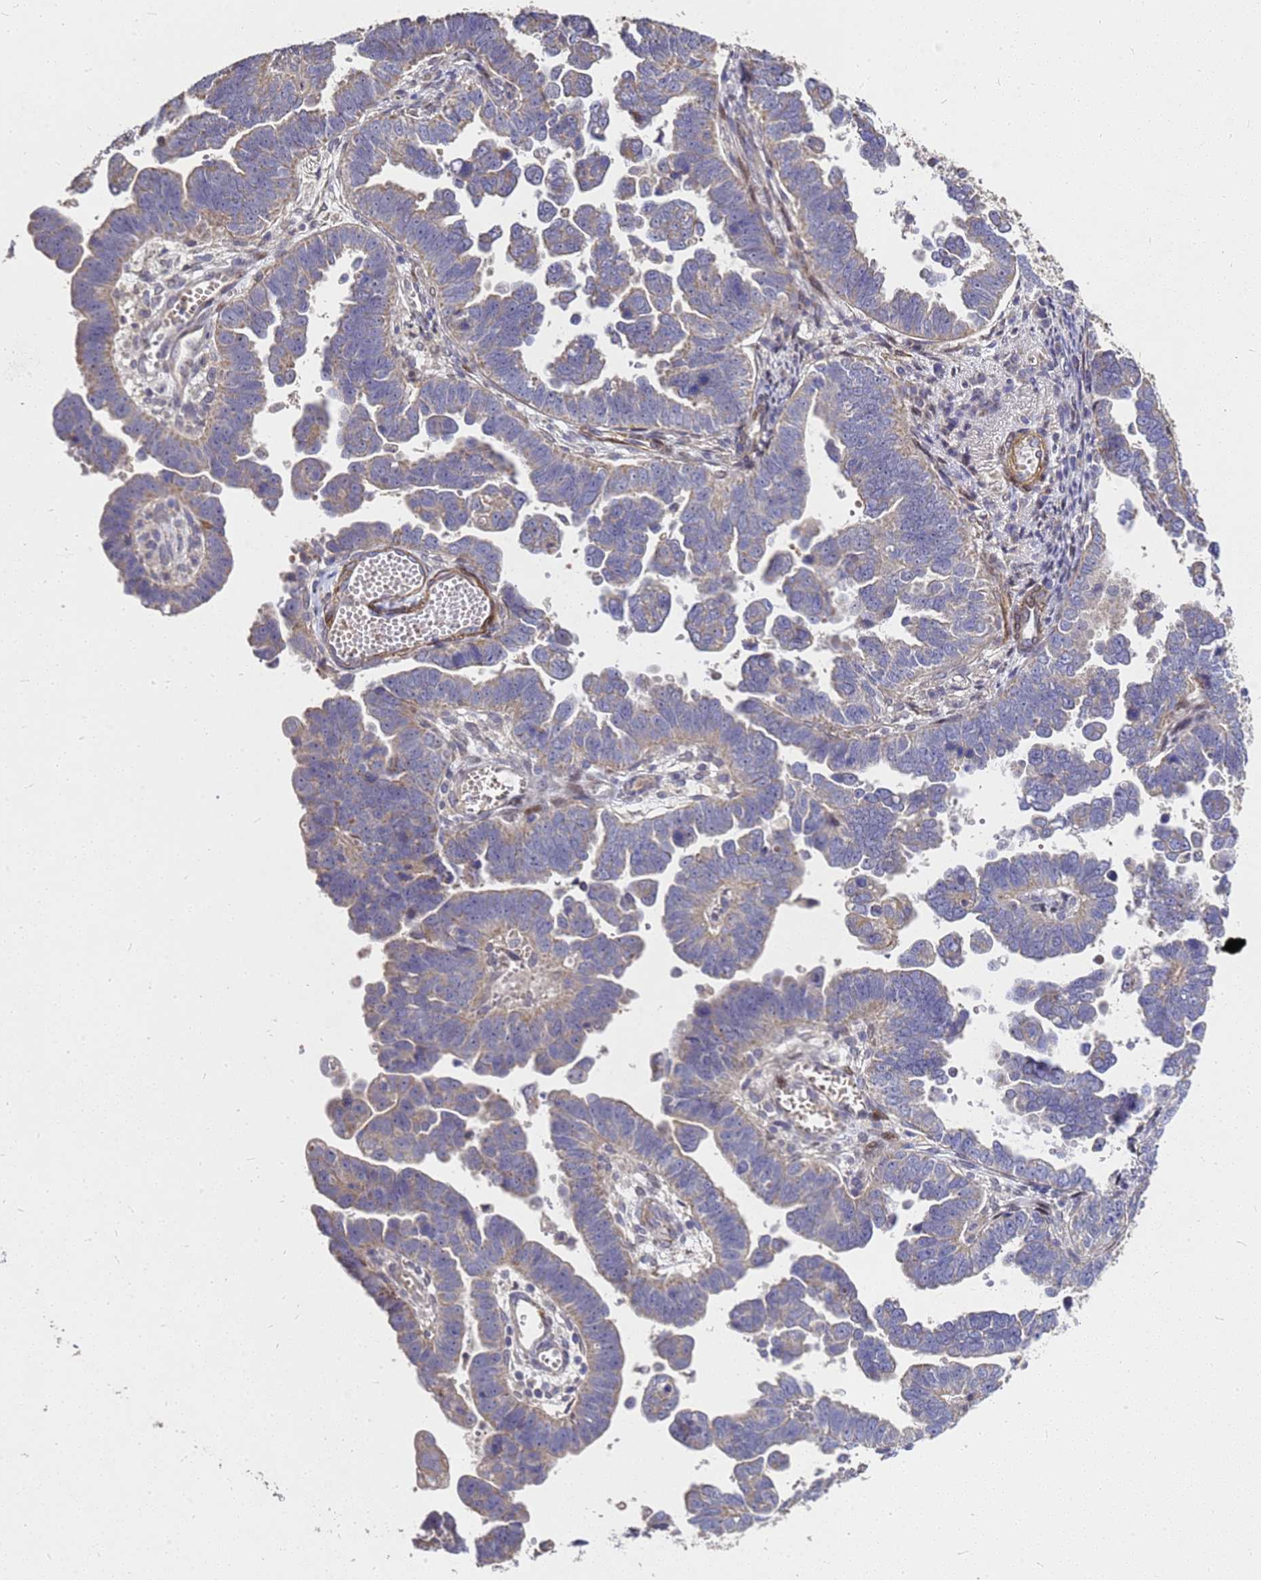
{"staining": {"intensity": "weak", "quantity": ">75%", "location": "cytoplasmic/membranous"}, "tissue": "endometrial cancer", "cell_type": "Tumor cells", "image_type": "cancer", "snomed": [{"axis": "morphology", "description": "Adenocarcinoma, NOS"}, {"axis": "topography", "description": "Endometrium"}], "caption": "Immunohistochemical staining of endometrial adenocarcinoma exhibits weak cytoplasmic/membranous protein expression in about >75% of tumor cells.", "gene": "RSPRY1", "patient": {"sex": "female", "age": 75}}